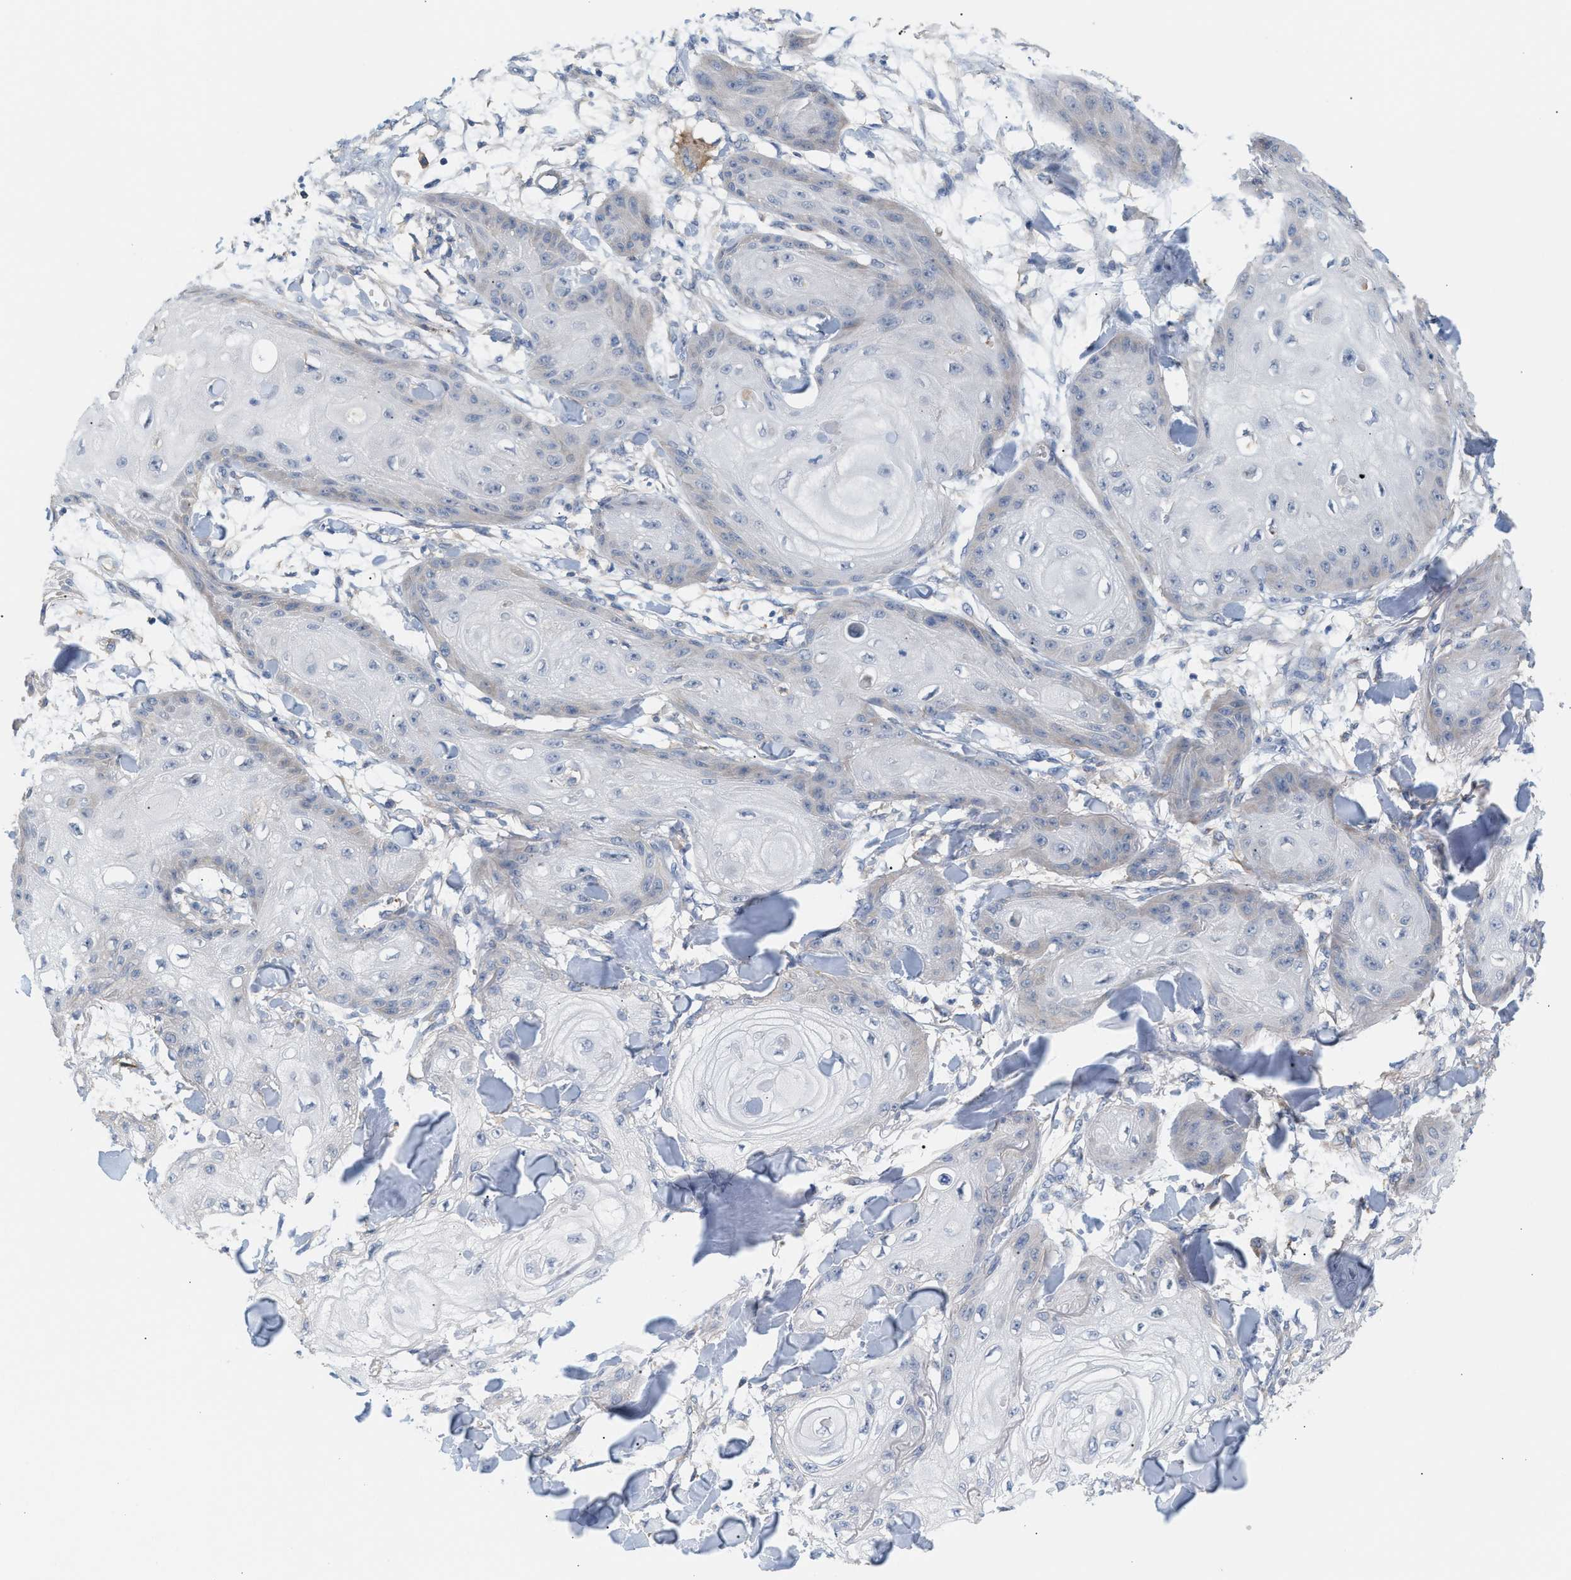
{"staining": {"intensity": "negative", "quantity": "none", "location": "none"}, "tissue": "skin cancer", "cell_type": "Tumor cells", "image_type": "cancer", "snomed": [{"axis": "morphology", "description": "Squamous cell carcinoma, NOS"}, {"axis": "topography", "description": "Skin"}], "caption": "Protein analysis of skin squamous cell carcinoma demonstrates no significant staining in tumor cells.", "gene": "LRCH1", "patient": {"sex": "male", "age": 74}}